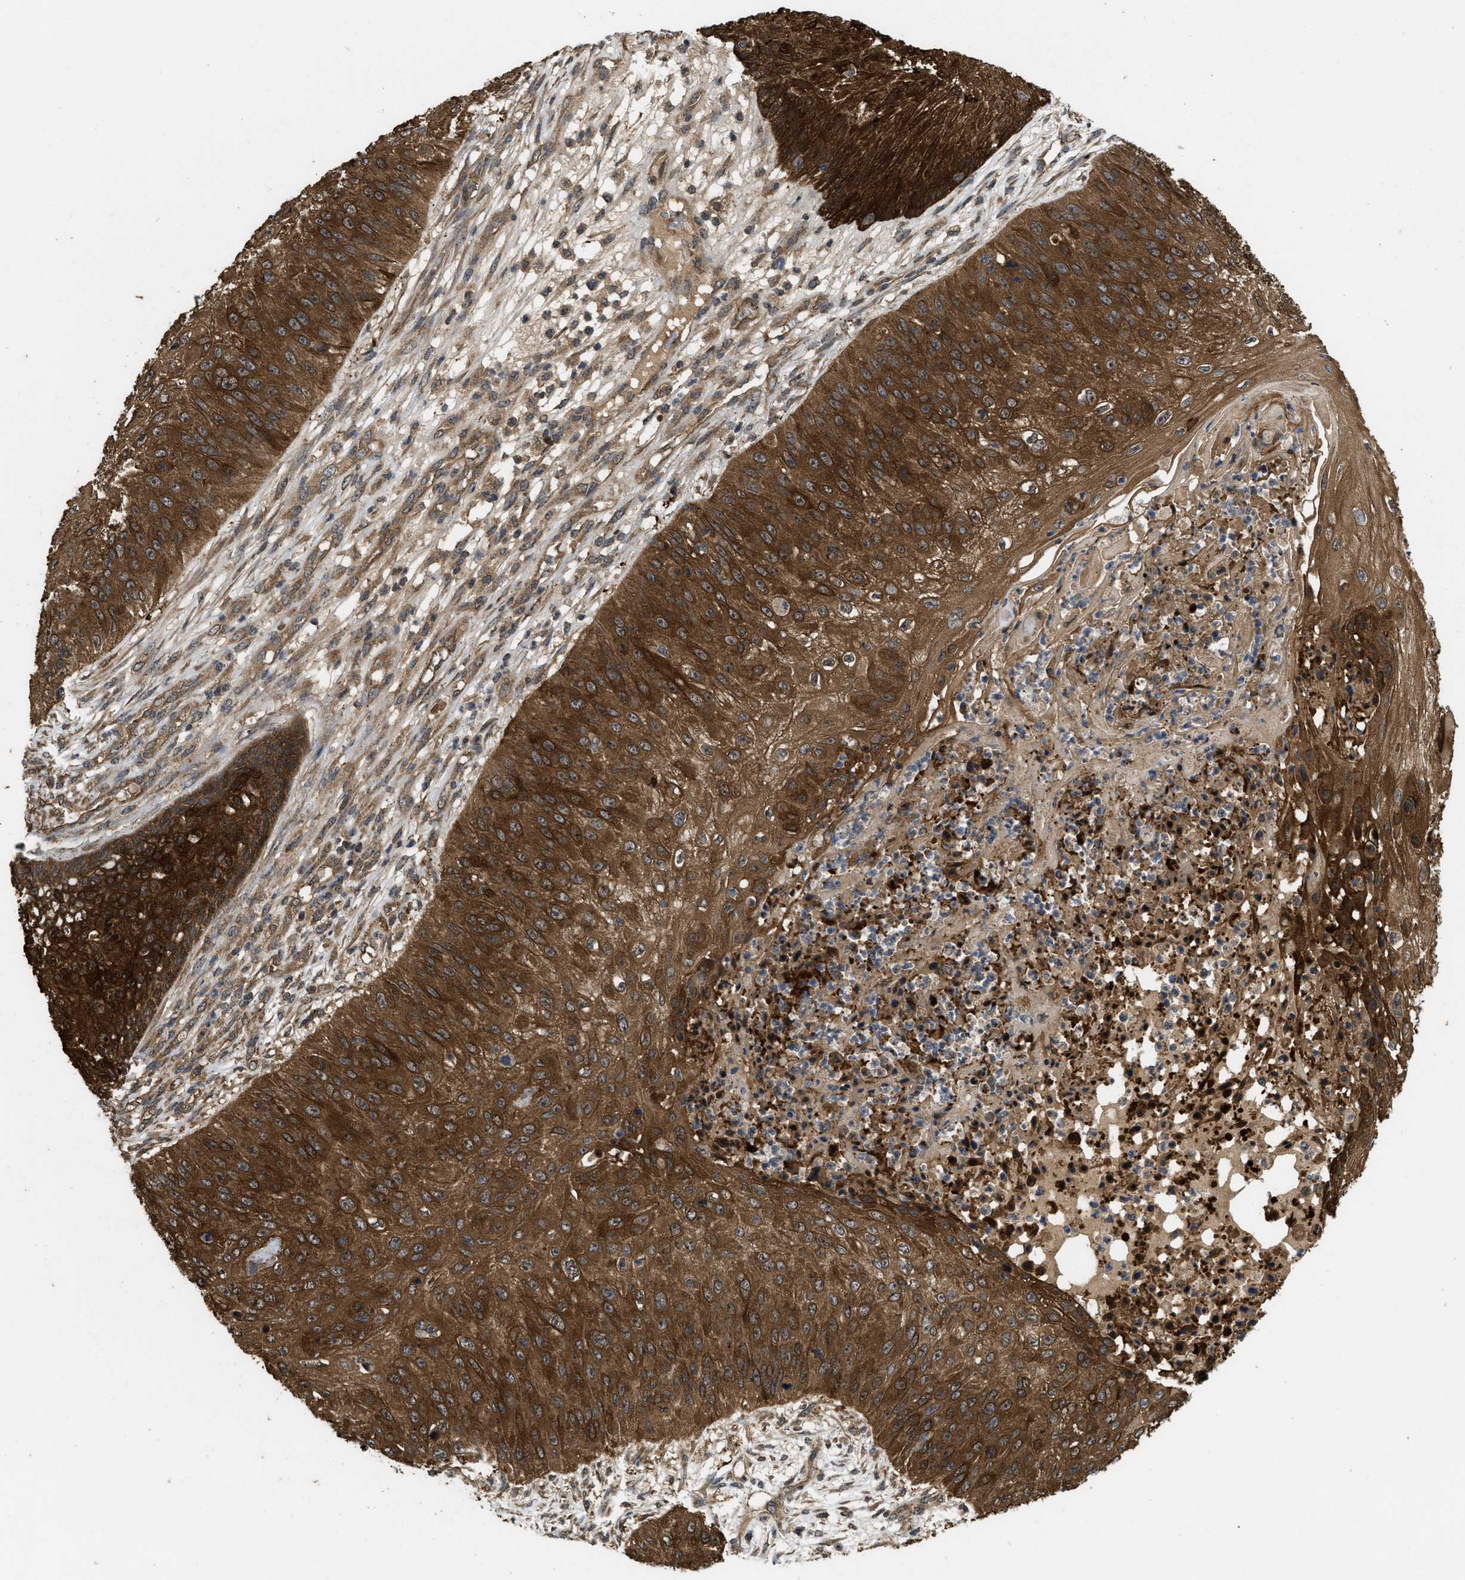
{"staining": {"intensity": "strong", "quantity": ">75%", "location": "cytoplasmic/membranous"}, "tissue": "skin cancer", "cell_type": "Tumor cells", "image_type": "cancer", "snomed": [{"axis": "morphology", "description": "Squamous cell carcinoma, NOS"}, {"axis": "topography", "description": "Skin"}], "caption": "Skin squamous cell carcinoma stained with IHC shows strong cytoplasmic/membranous positivity in about >75% of tumor cells.", "gene": "FZD6", "patient": {"sex": "female", "age": 80}}